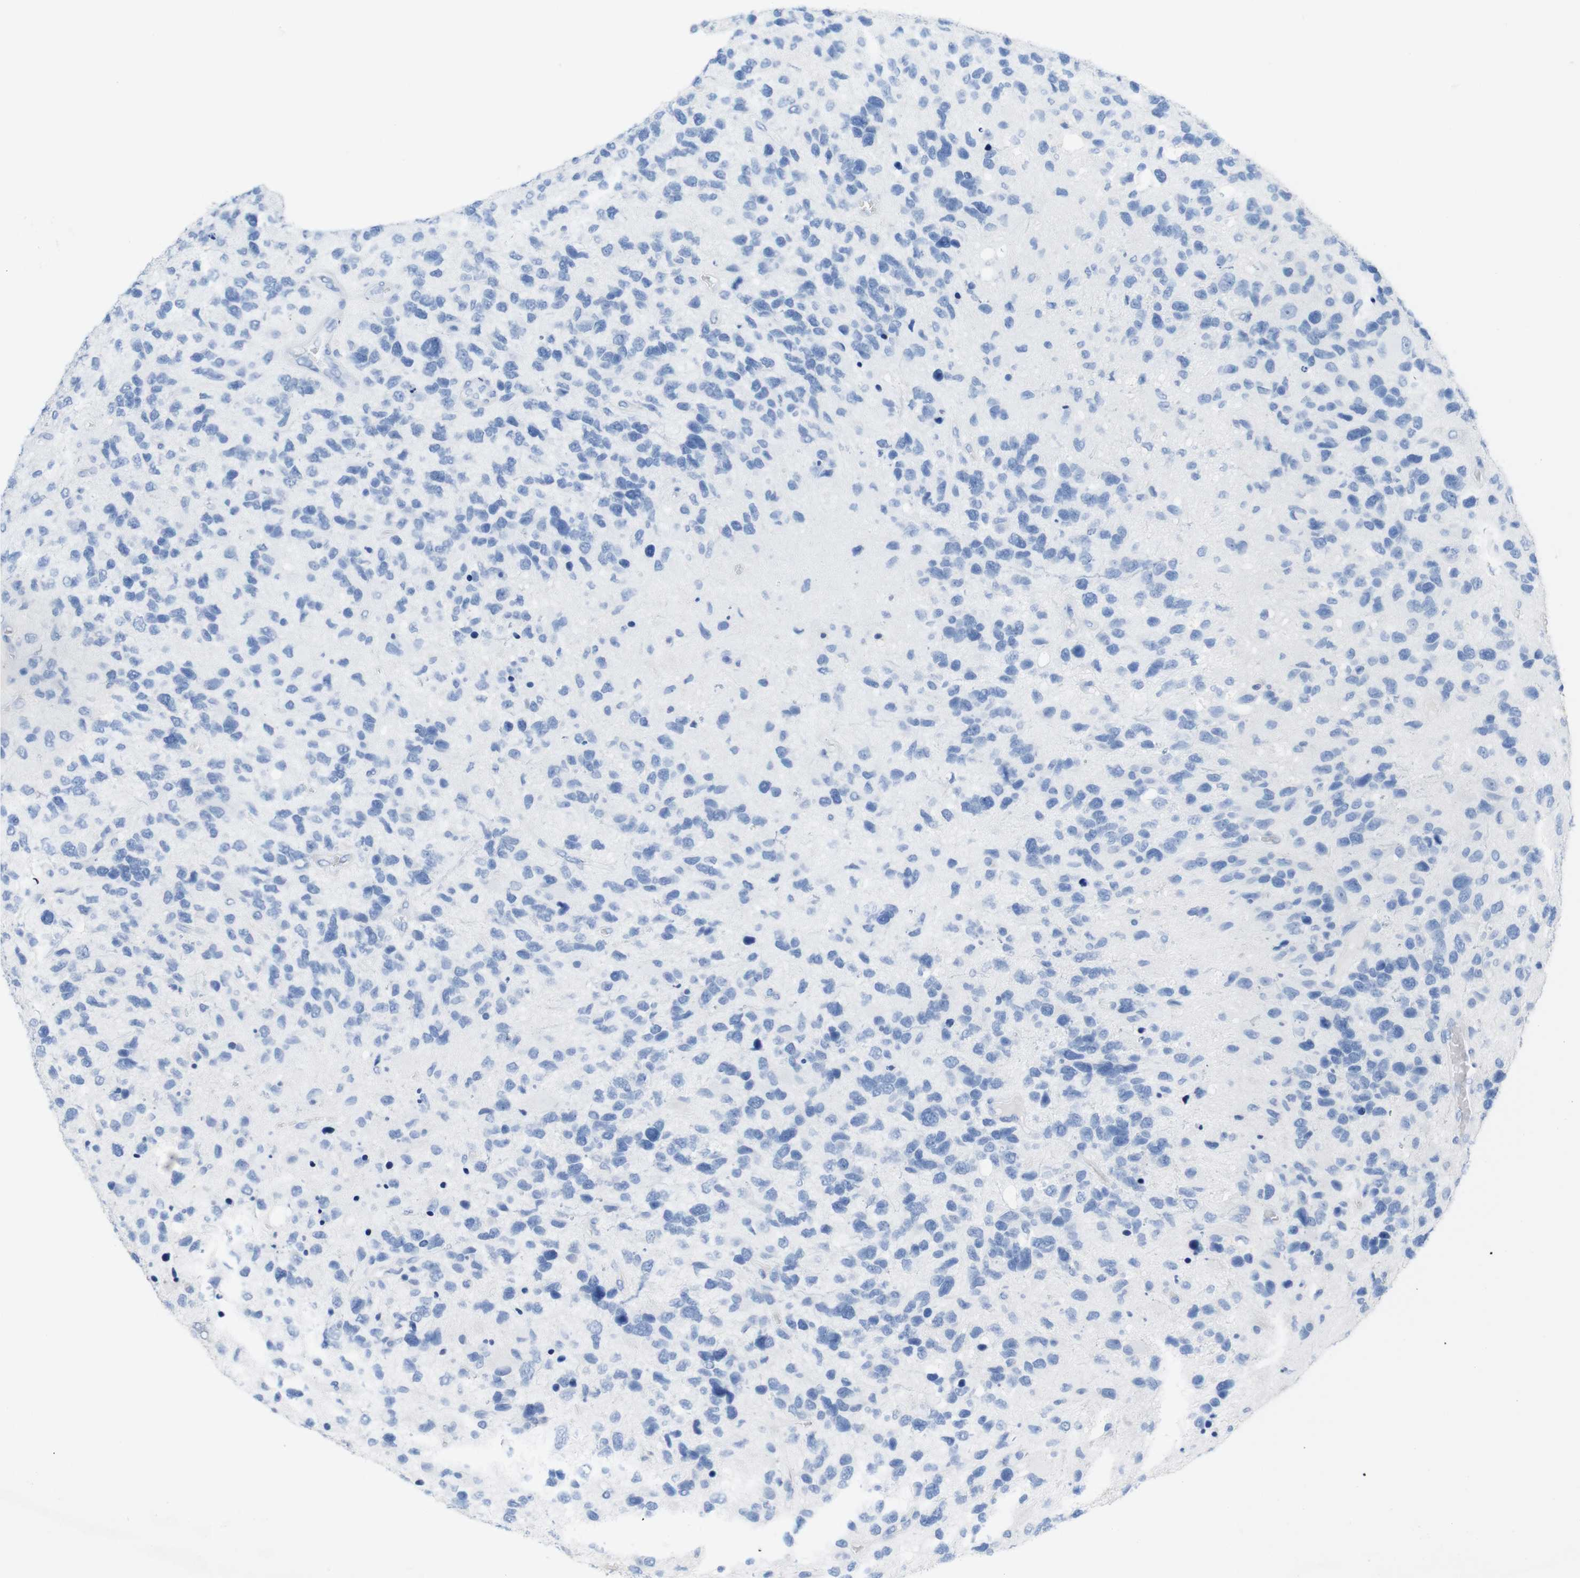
{"staining": {"intensity": "negative", "quantity": "none", "location": "none"}, "tissue": "glioma", "cell_type": "Tumor cells", "image_type": "cancer", "snomed": [{"axis": "morphology", "description": "Glioma, malignant, High grade"}, {"axis": "topography", "description": "Brain"}], "caption": "Tumor cells show no significant positivity in glioma.", "gene": "LAG3", "patient": {"sex": "female", "age": 58}}